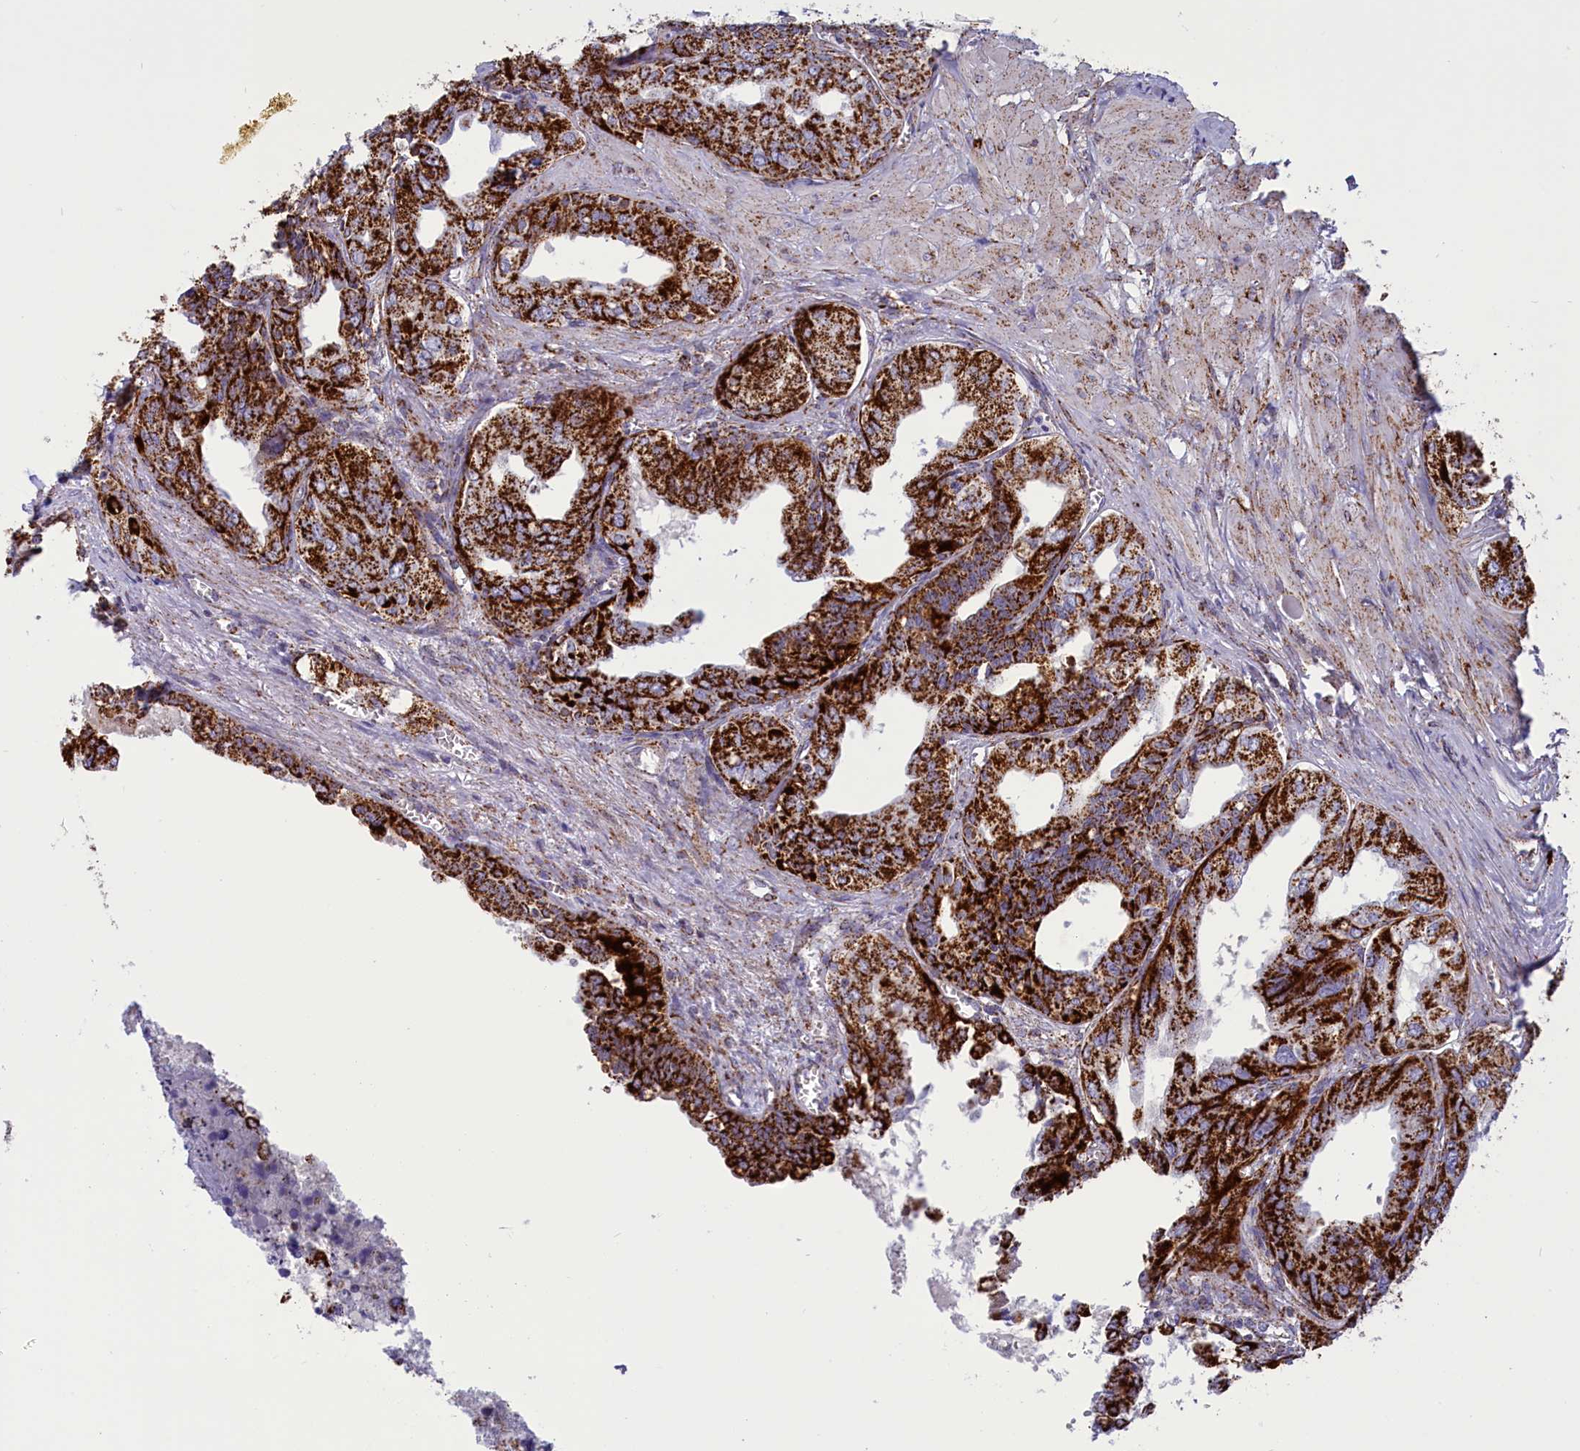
{"staining": {"intensity": "strong", "quantity": ">75%", "location": "cytoplasmic/membranous"}, "tissue": "seminal vesicle", "cell_type": "Glandular cells", "image_type": "normal", "snomed": [{"axis": "morphology", "description": "Normal tissue, NOS"}, {"axis": "topography", "description": "Seminal veicle"}], "caption": "A high-resolution photomicrograph shows immunohistochemistry staining of normal seminal vesicle, which reveals strong cytoplasmic/membranous positivity in about >75% of glandular cells. Immunohistochemistry stains the protein in brown and the nuclei are stained blue.", "gene": "ISOC2", "patient": {"sex": "male", "age": 67}}